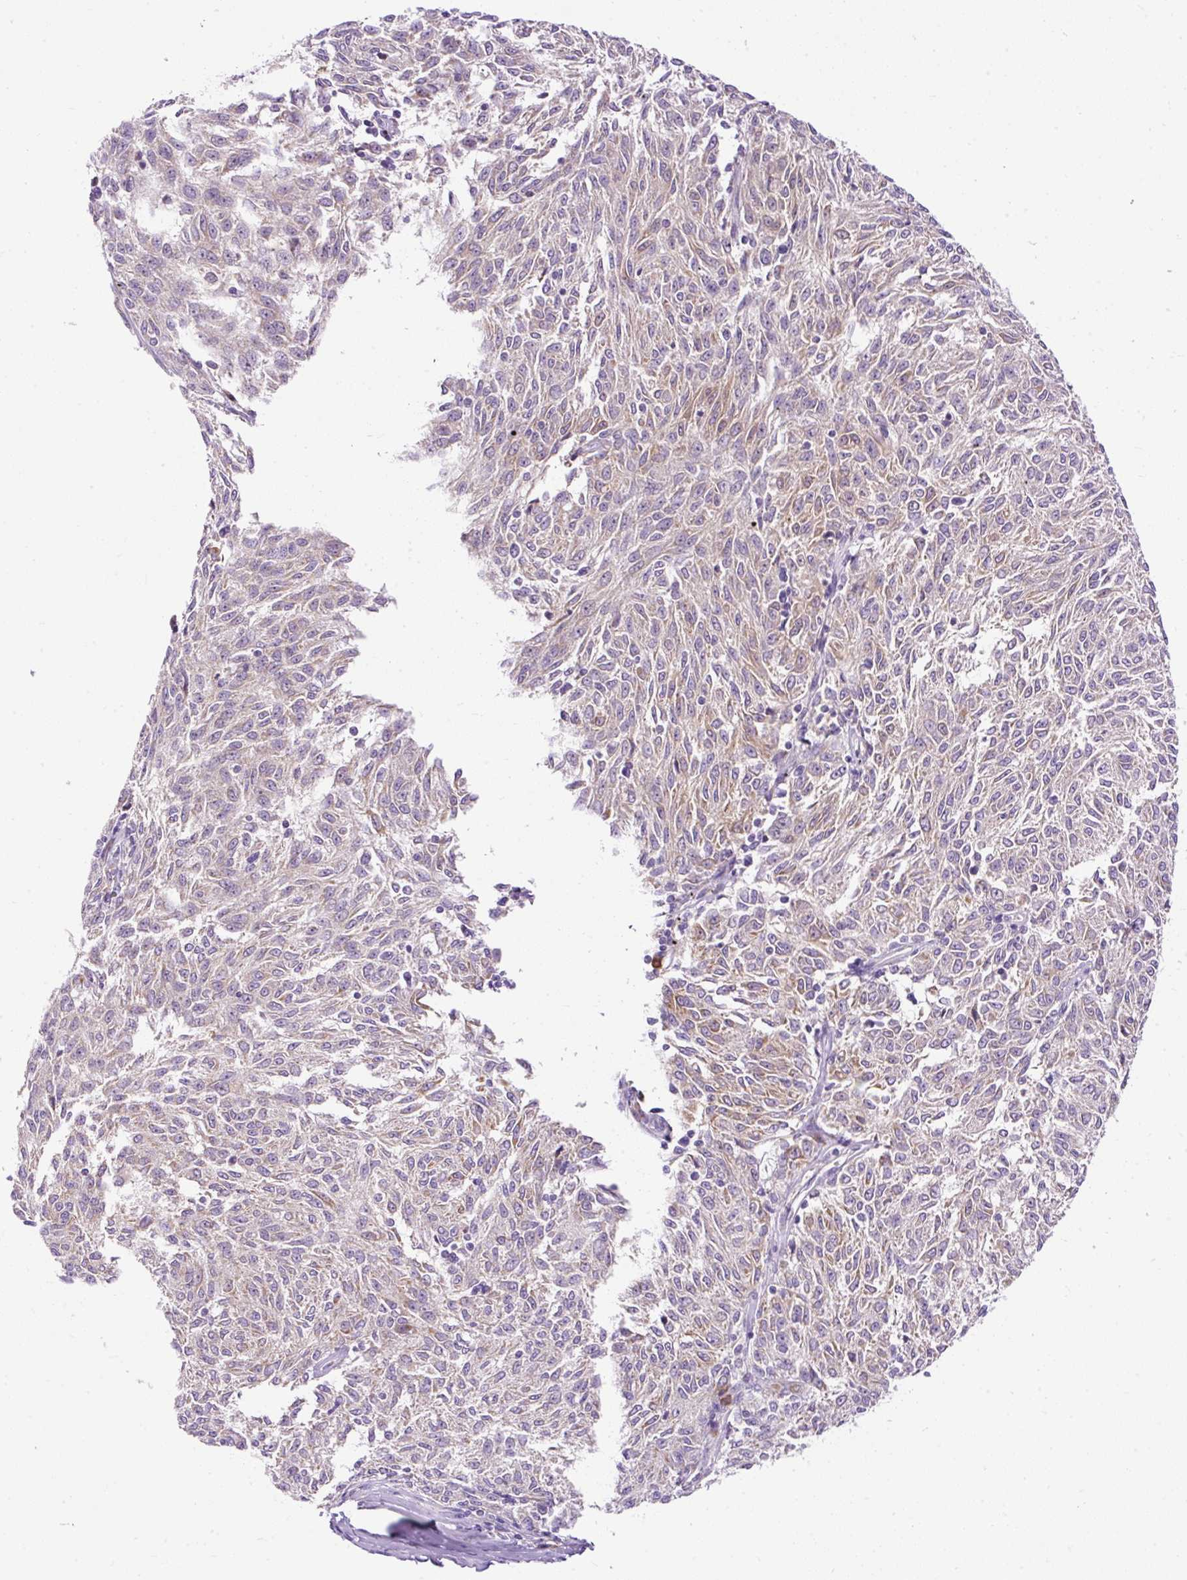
{"staining": {"intensity": "weak", "quantity": "<25%", "location": "cytoplasmic/membranous"}, "tissue": "melanoma", "cell_type": "Tumor cells", "image_type": "cancer", "snomed": [{"axis": "morphology", "description": "Malignant melanoma, NOS"}, {"axis": "topography", "description": "Skin"}], "caption": "A photomicrograph of melanoma stained for a protein reveals no brown staining in tumor cells. (DAB (3,3'-diaminobenzidine) immunohistochemistry (IHC) with hematoxylin counter stain).", "gene": "FMC1", "patient": {"sex": "female", "age": 72}}